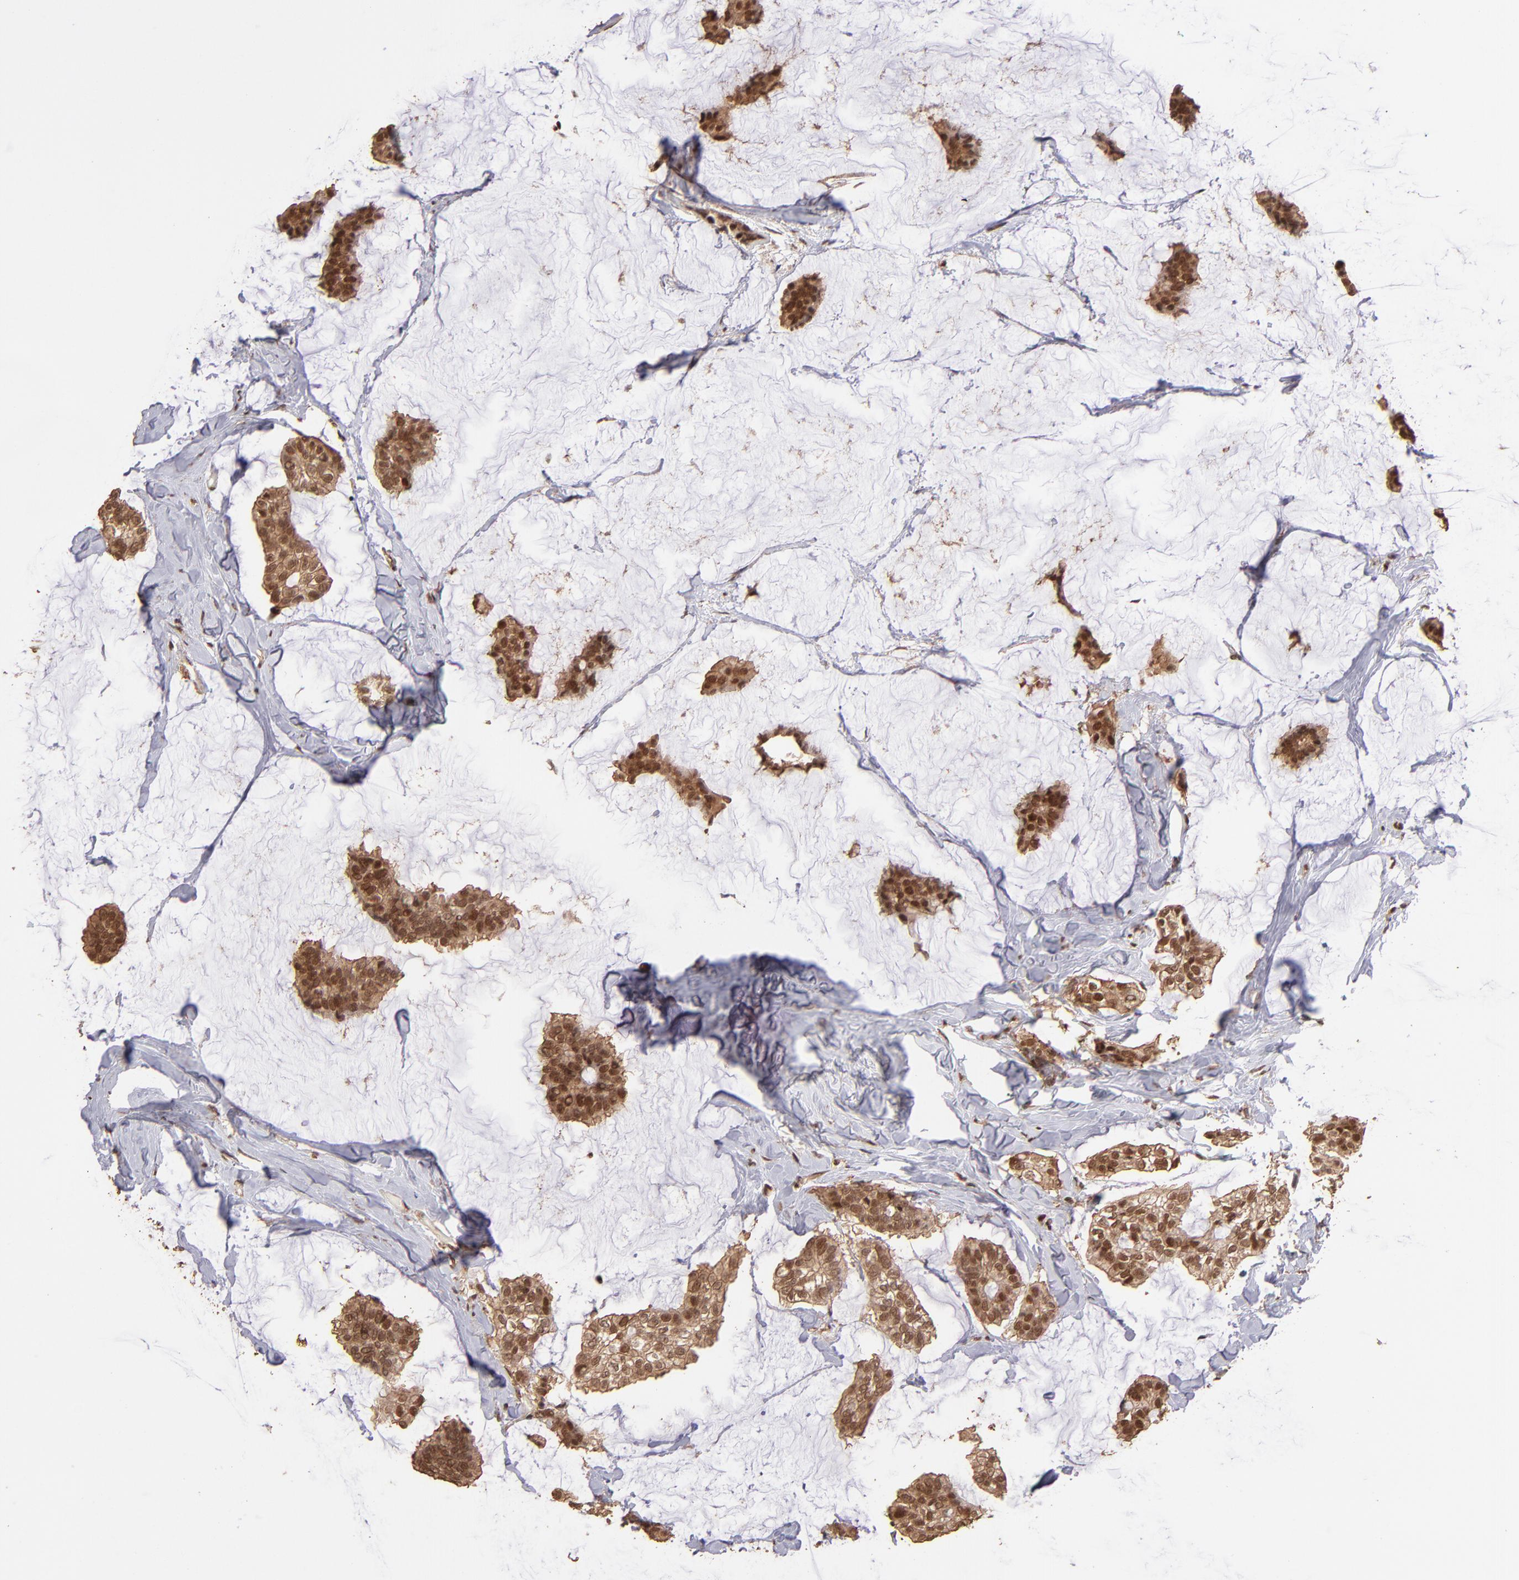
{"staining": {"intensity": "moderate", "quantity": ">75%", "location": "cytoplasmic/membranous,nuclear"}, "tissue": "breast cancer", "cell_type": "Tumor cells", "image_type": "cancer", "snomed": [{"axis": "morphology", "description": "Duct carcinoma"}, {"axis": "topography", "description": "Breast"}], "caption": "Immunohistochemical staining of human breast intraductal carcinoma exhibits moderate cytoplasmic/membranous and nuclear protein expression in approximately >75% of tumor cells. (DAB (3,3'-diaminobenzidine) = brown stain, brightfield microscopy at high magnification).", "gene": "TERF2", "patient": {"sex": "female", "age": 93}}